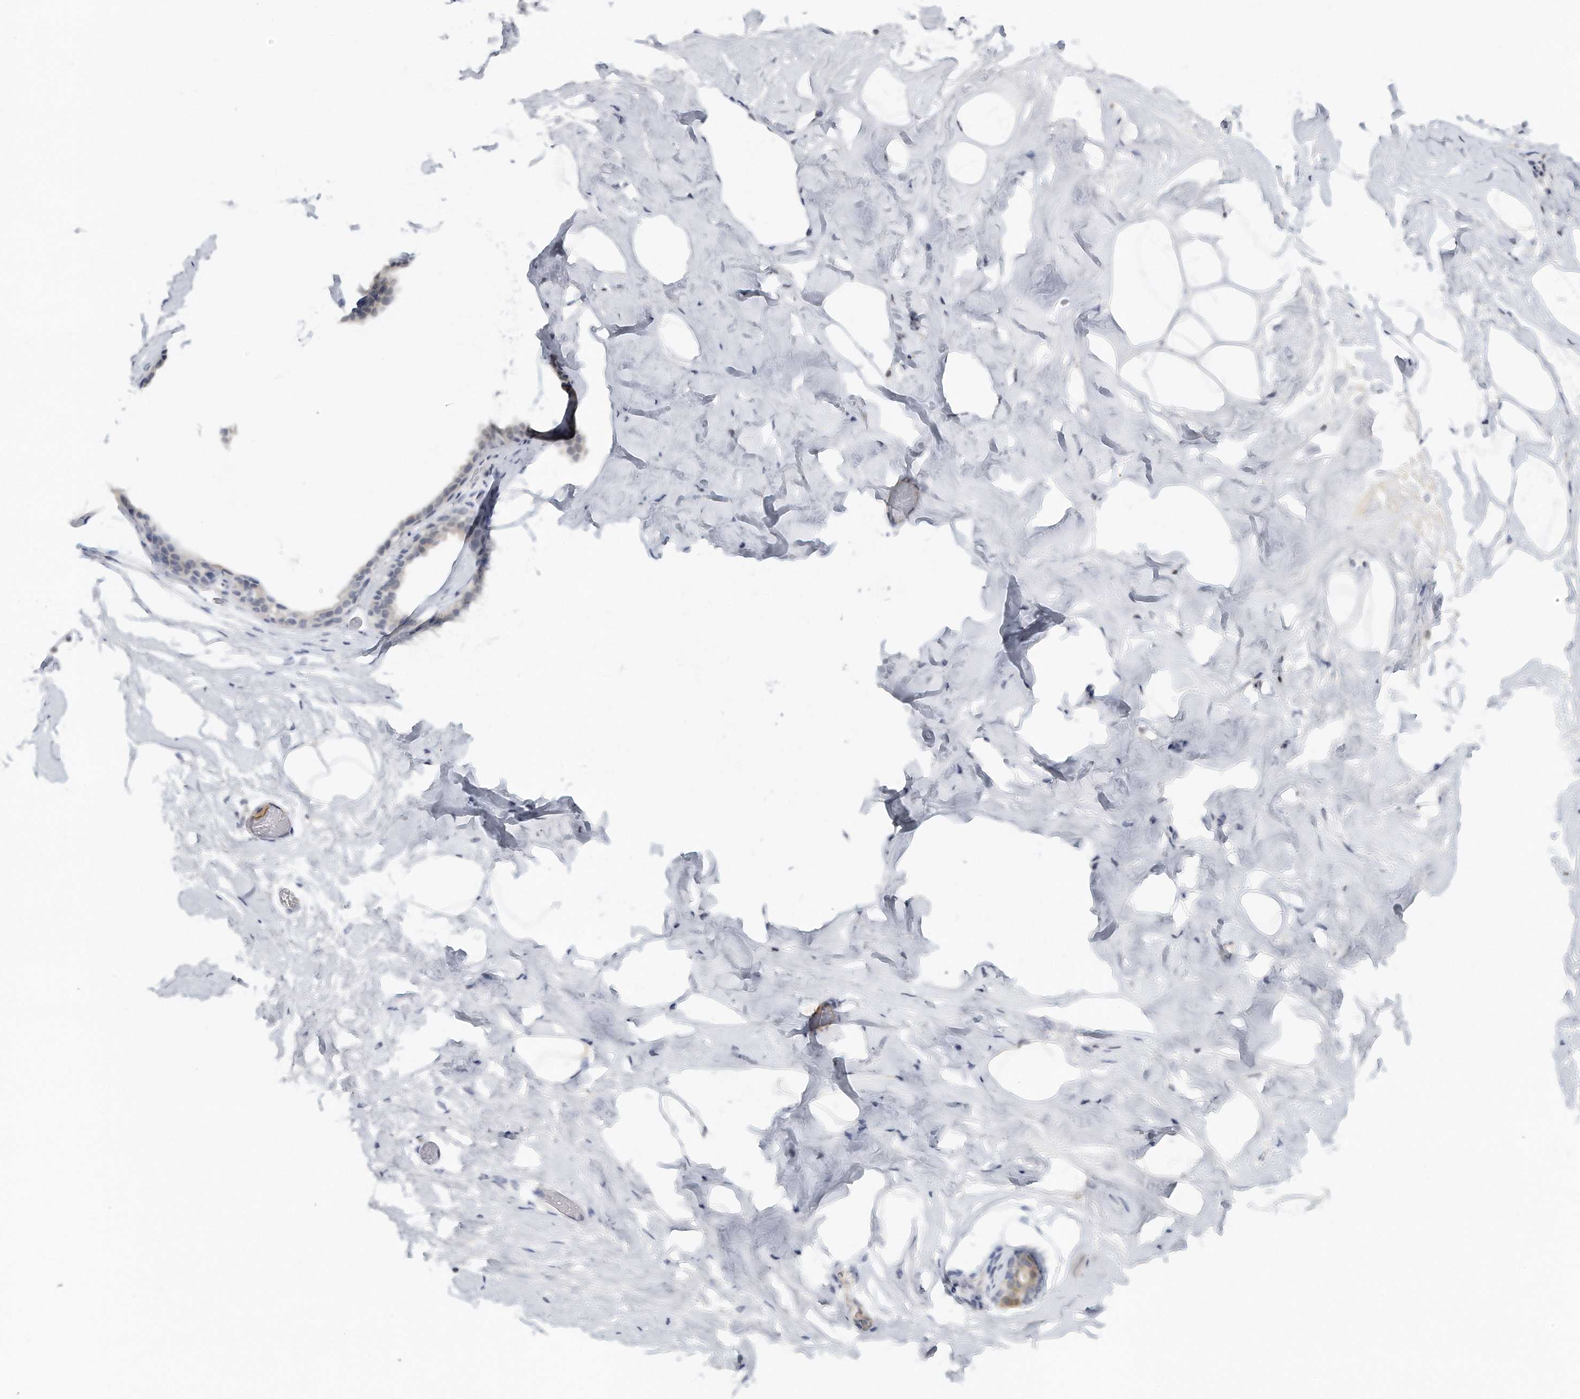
{"staining": {"intensity": "negative", "quantity": "none", "location": "none"}, "tissue": "adipose tissue", "cell_type": "Adipocytes", "image_type": "normal", "snomed": [{"axis": "morphology", "description": "Normal tissue, NOS"}, {"axis": "morphology", "description": "Fibrosis, NOS"}, {"axis": "topography", "description": "Breast"}, {"axis": "topography", "description": "Adipose tissue"}], "caption": "Immunohistochemical staining of benign adipose tissue reveals no significant expression in adipocytes. (DAB (3,3'-diaminobenzidine) immunohistochemistry (IHC) visualized using brightfield microscopy, high magnification).", "gene": "DDX43", "patient": {"sex": "female", "age": 39}}